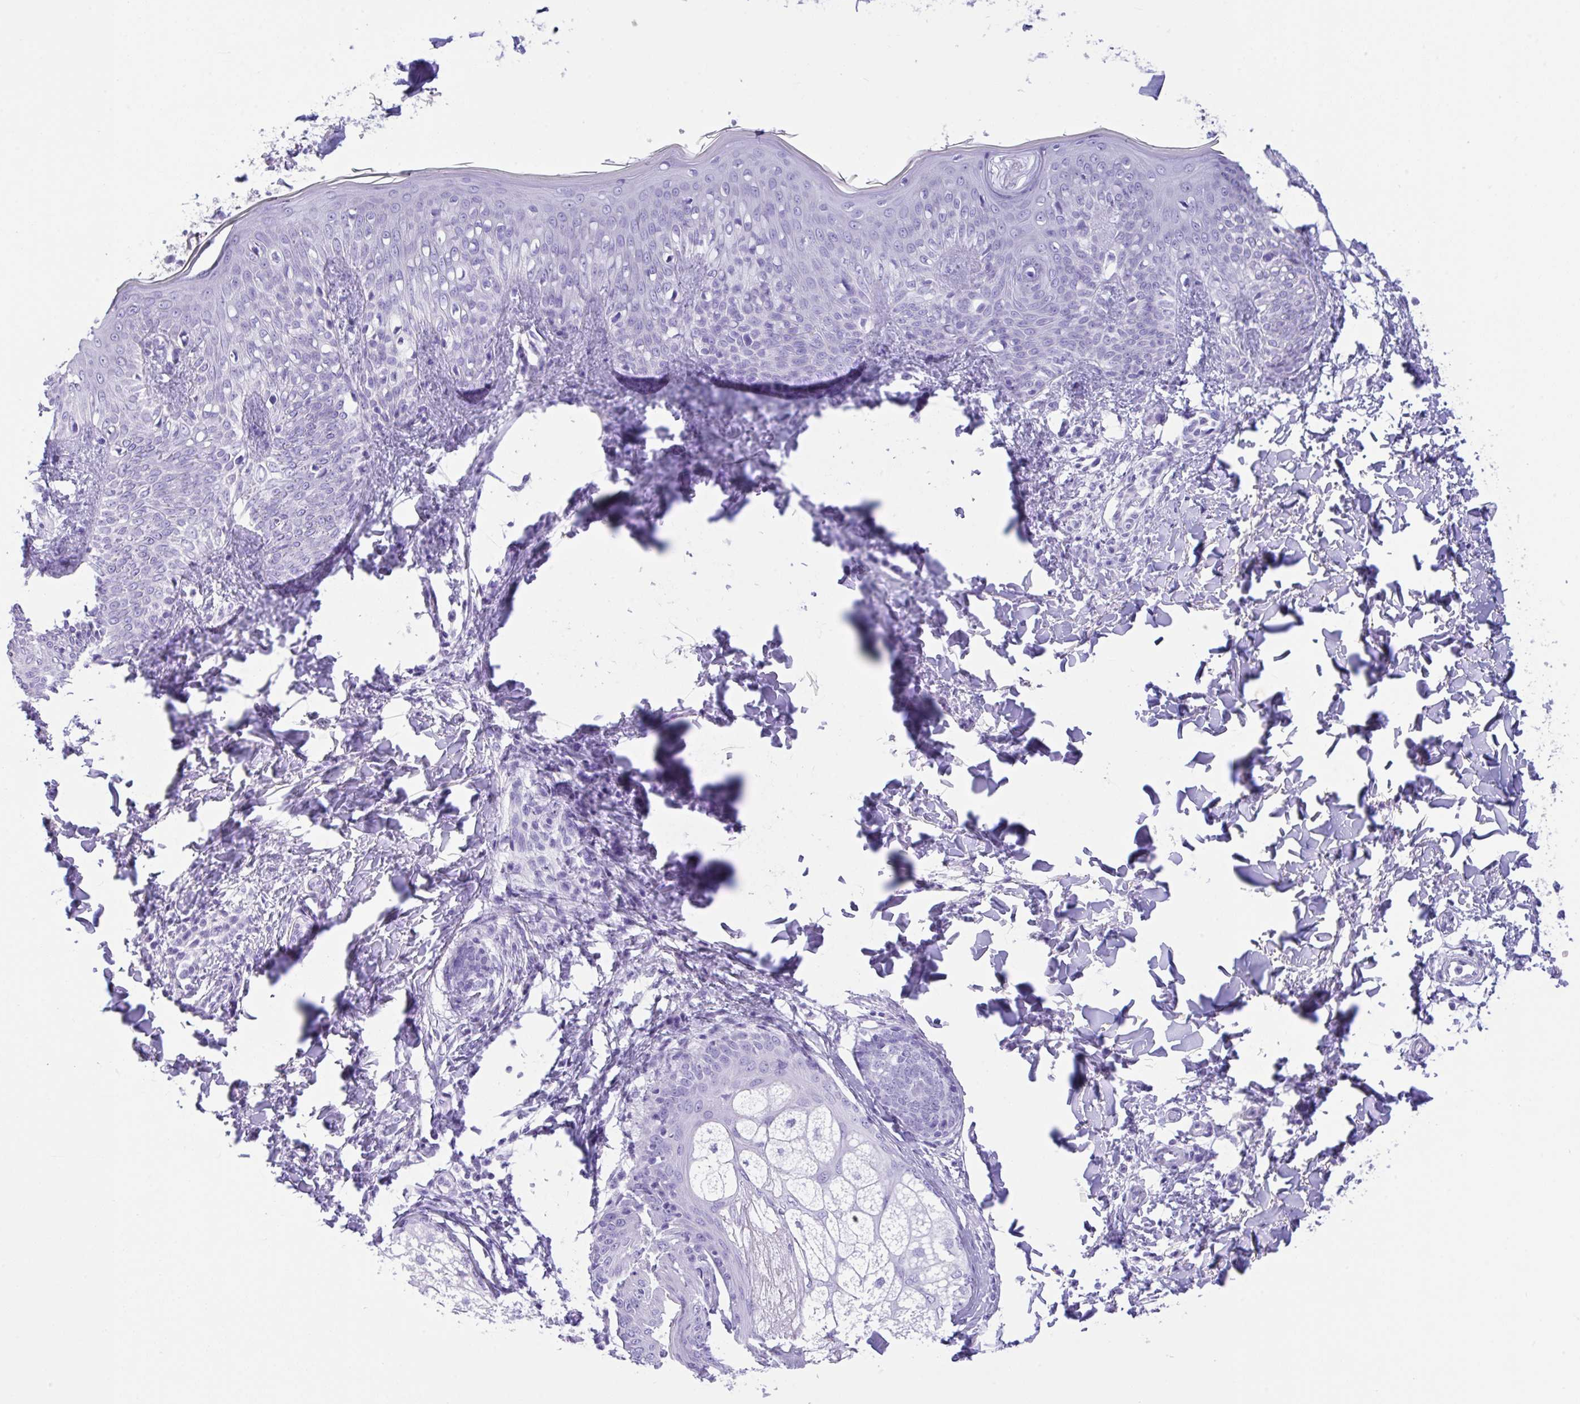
{"staining": {"intensity": "negative", "quantity": "none", "location": "none"}, "tissue": "skin", "cell_type": "Fibroblasts", "image_type": "normal", "snomed": [{"axis": "morphology", "description": "Normal tissue, NOS"}, {"axis": "topography", "description": "Skin"}], "caption": "Immunohistochemical staining of unremarkable human skin demonstrates no significant staining in fibroblasts. (DAB IHC, high magnification).", "gene": "CPA1", "patient": {"sex": "male", "age": 16}}